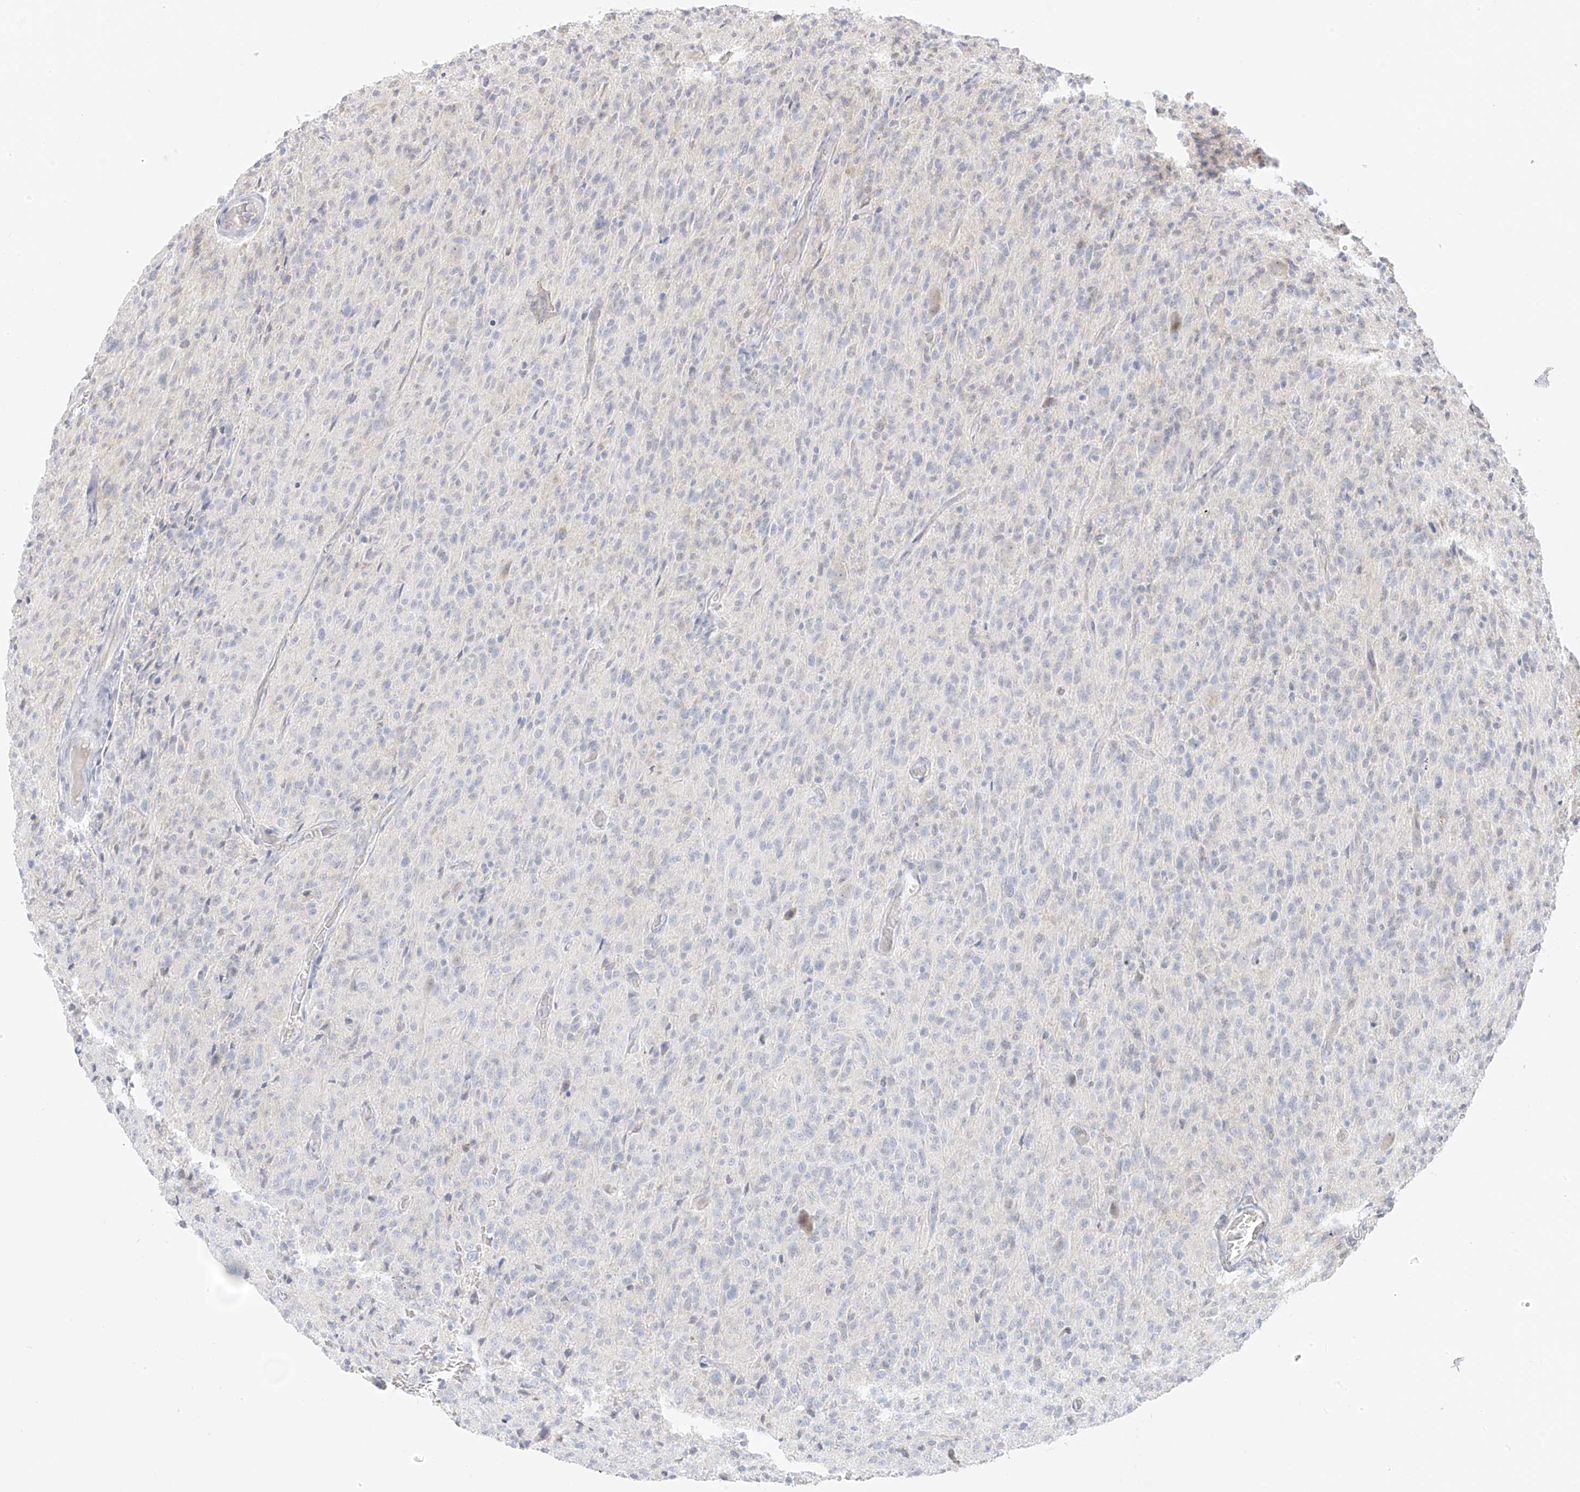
{"staining": {"intensity": "negative", "quantity": "none", "location": "none"}, "tissue": "glioma", "cell_type": "Tumor cells", "image_type": "cancer", "snomed": [{"axis": "morphology", "description": "Glioma, malignant, High grade"}, {"axis": "topography", "description": "Brain"}], "caption": "High magnification brightfield microscopy of glioma stained with DAB (3,3'-diaminobenzidine) (brown) and counterstained with hematoxylin (blue): tumor cells show no significant expression.", "gene": "DCDC2", "patient": {"sex": "female", "age": 57}}